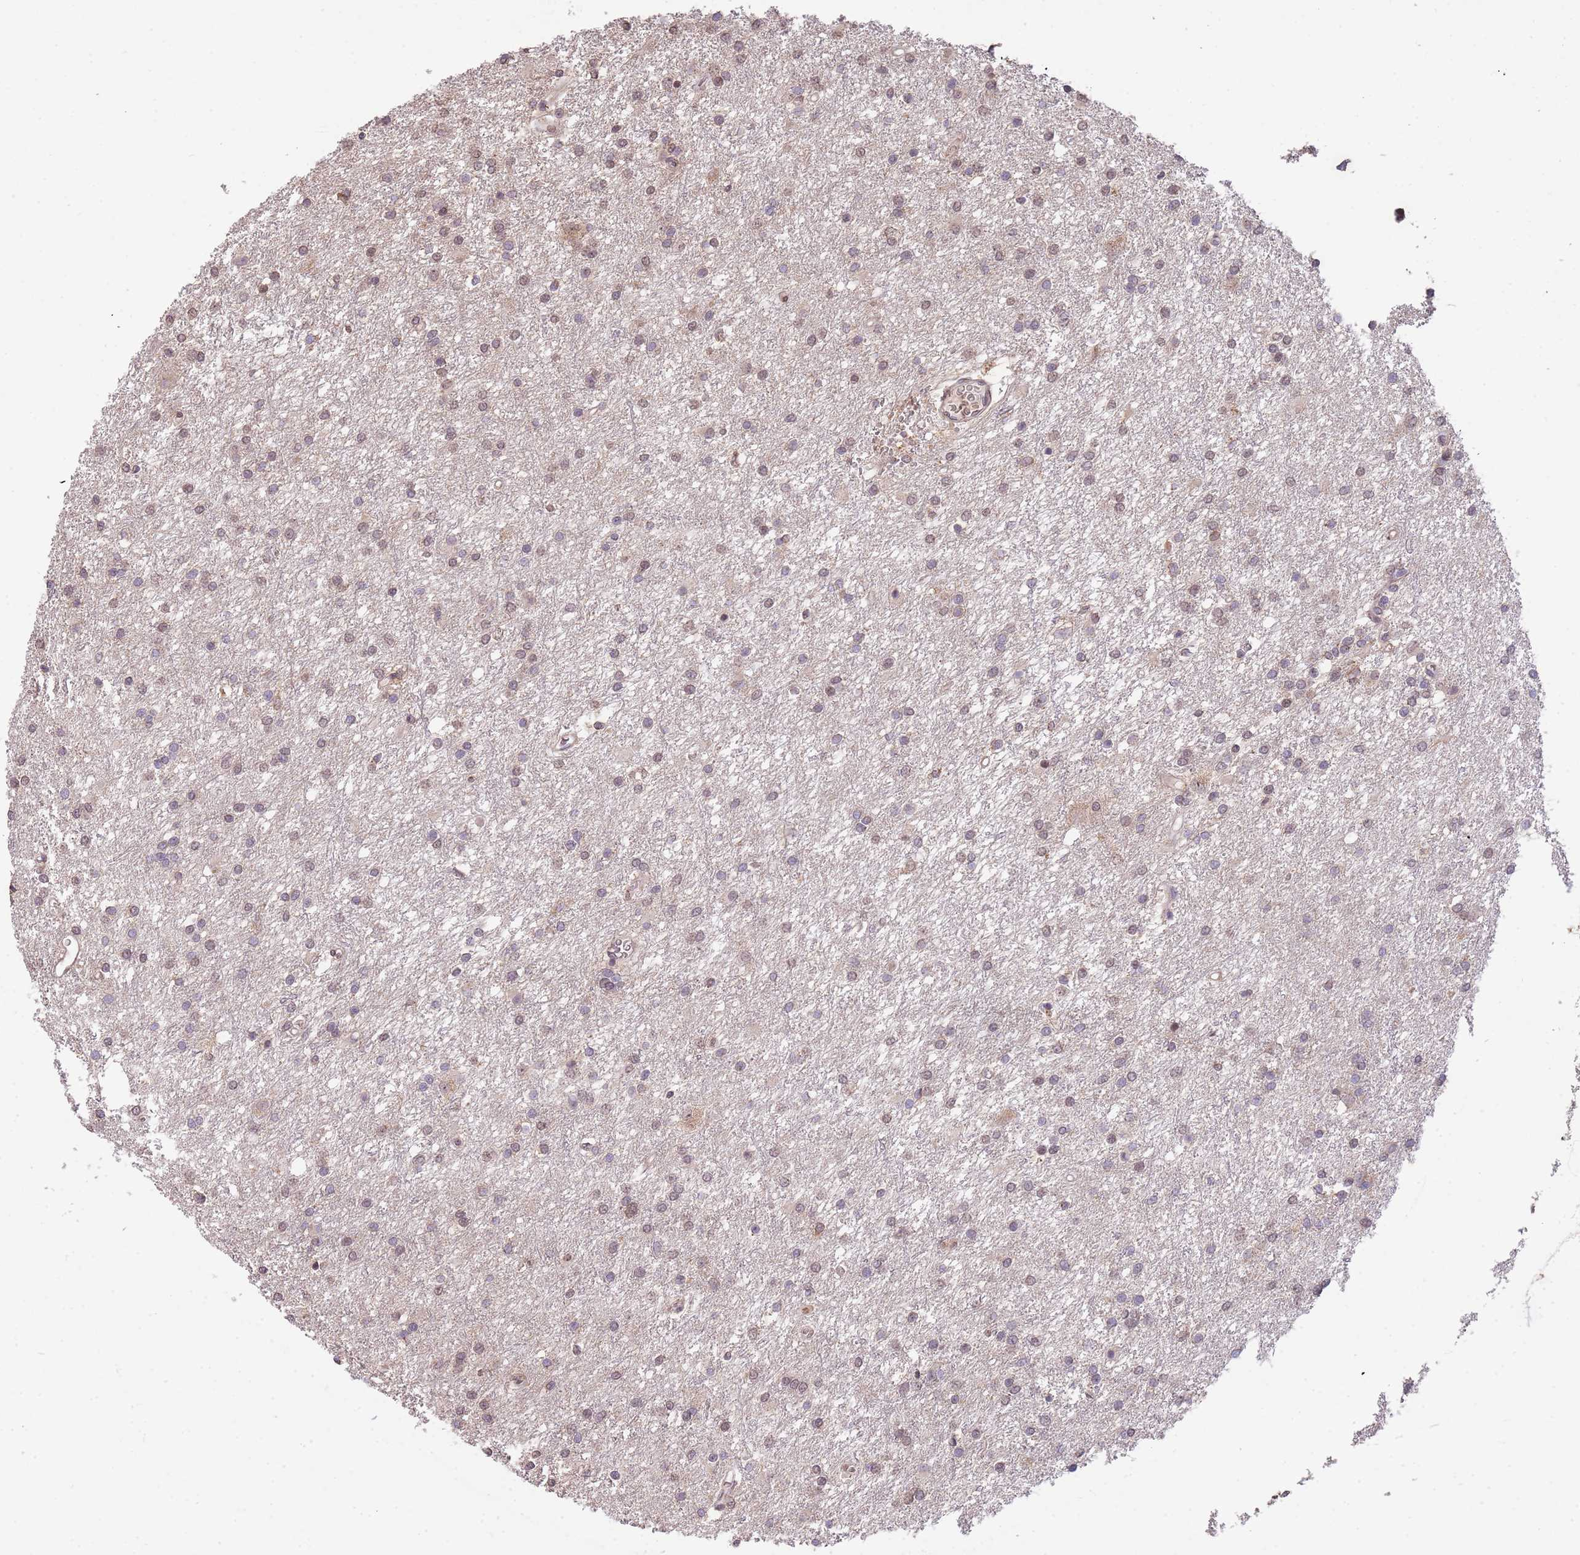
{"staining": {"intensity": "weak", "quantity": "25%-75%", "location": "nuclear"}, "tissue": "glioma", "cell_type": "Tumor cells", "image_type": "cancer", "snomed": [{"axis": "morphology", "description": "Glioma, malignant, High grade"}, {"axis": "topography", "description": "Brain"}], "caption": "This is a micrograph of immunohistochemistry (IHC) staining of malignant glioma (high-grade), which shows weak expression in the nuclear of tumor cells.", "gene": "SLC16A4", "patient": {"sex": "female", "age": 50}}